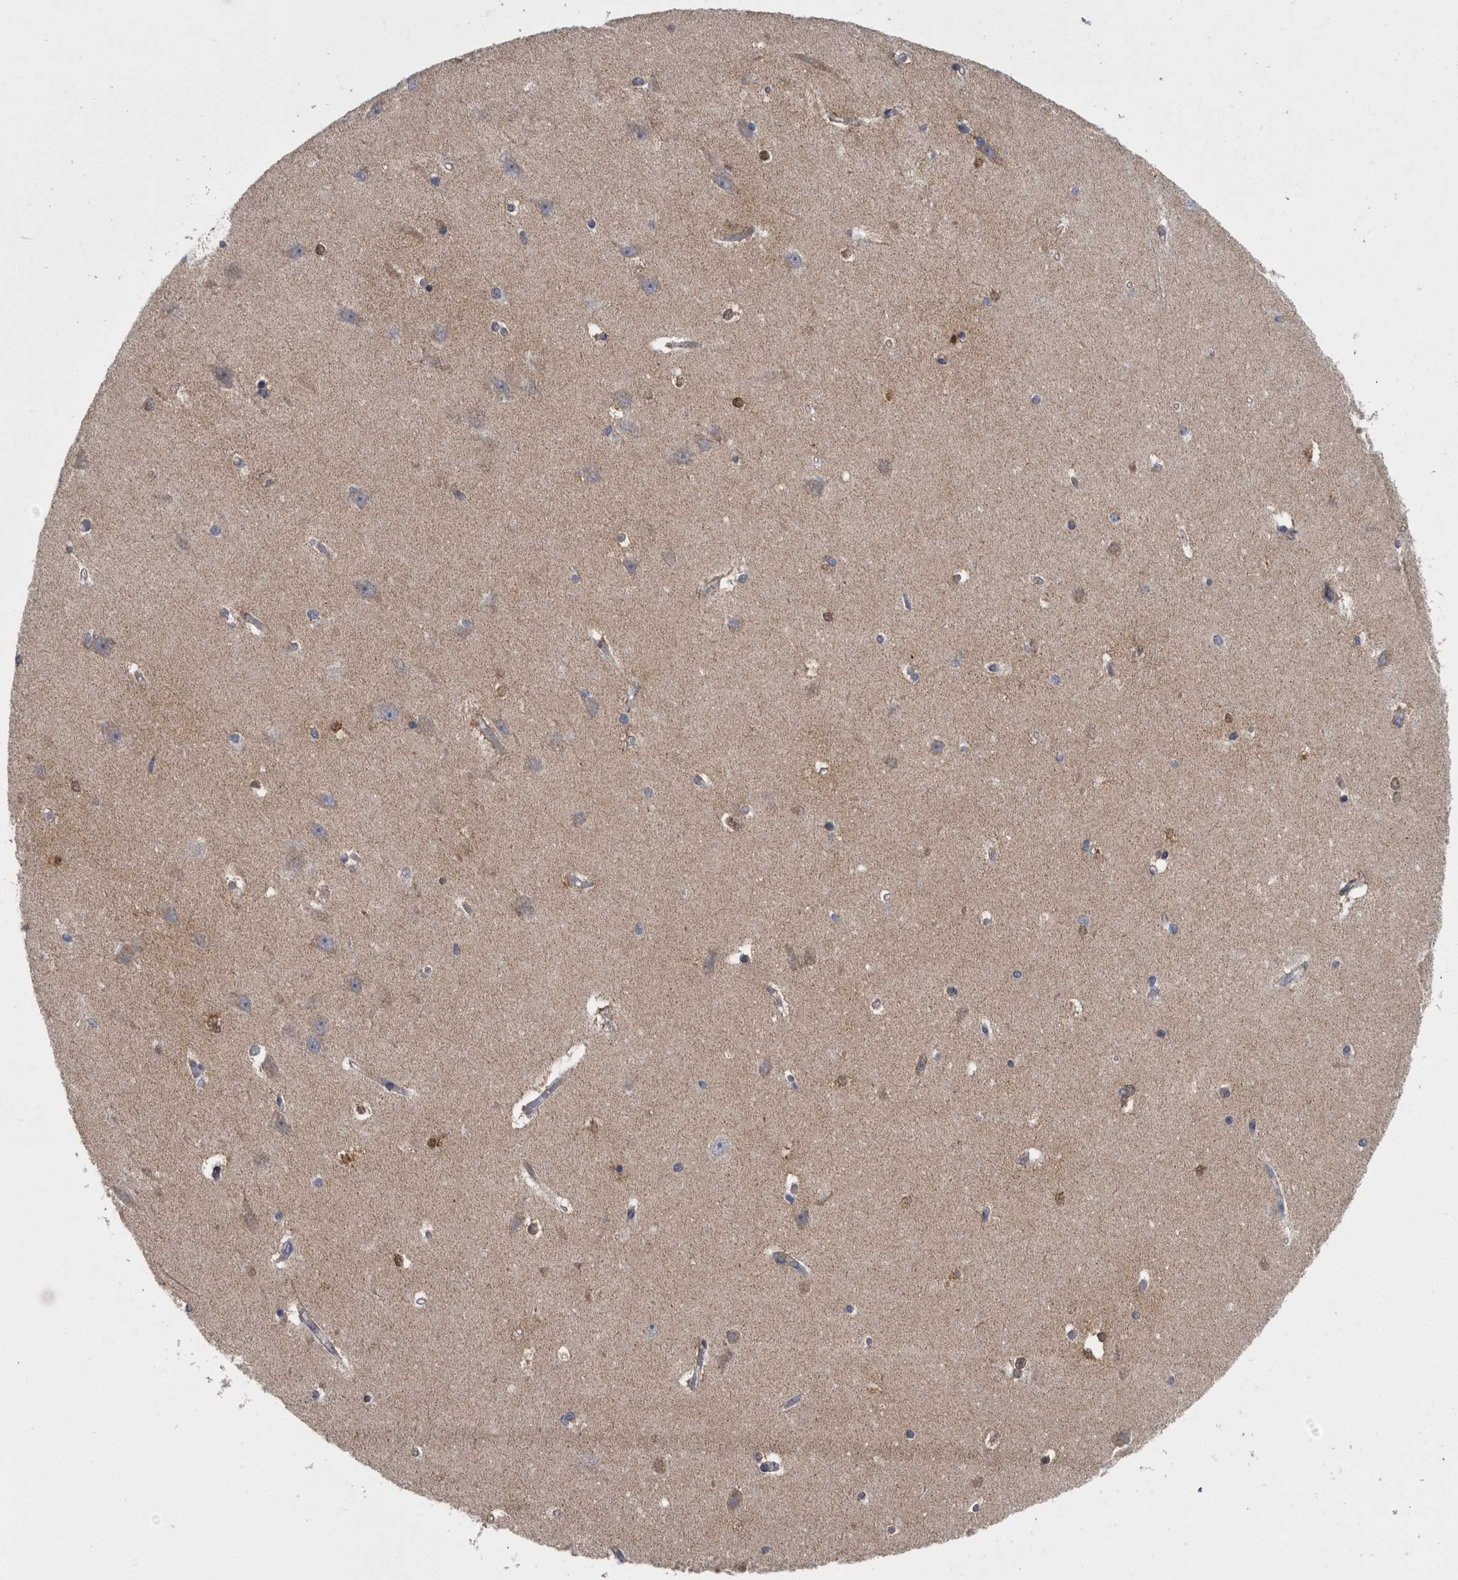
{"staining": {"intensity": "moderate", "quantity": "<25%", "location": "cytoplasmic/membranous"}, "tissue": "hippocampus", "cell_type": "Glial cells", "image_type": "normal", "snomed": [{"axis": "morphology", "description": "Normal tissue, NOS"}, {"axis": "topography", "description": "Hippocampus"}], "caption": "Protein expression analysis of normal hippocampus shows moderate cytoplasmic/membranous expression in about <25% of glial cells. The staining was performed using DAB, with brown indicating positive protein expression. Nuclei are stained blue with hematoxylin.", "gene": "DBT", "patient": {"sex": "male", "age": 45}}